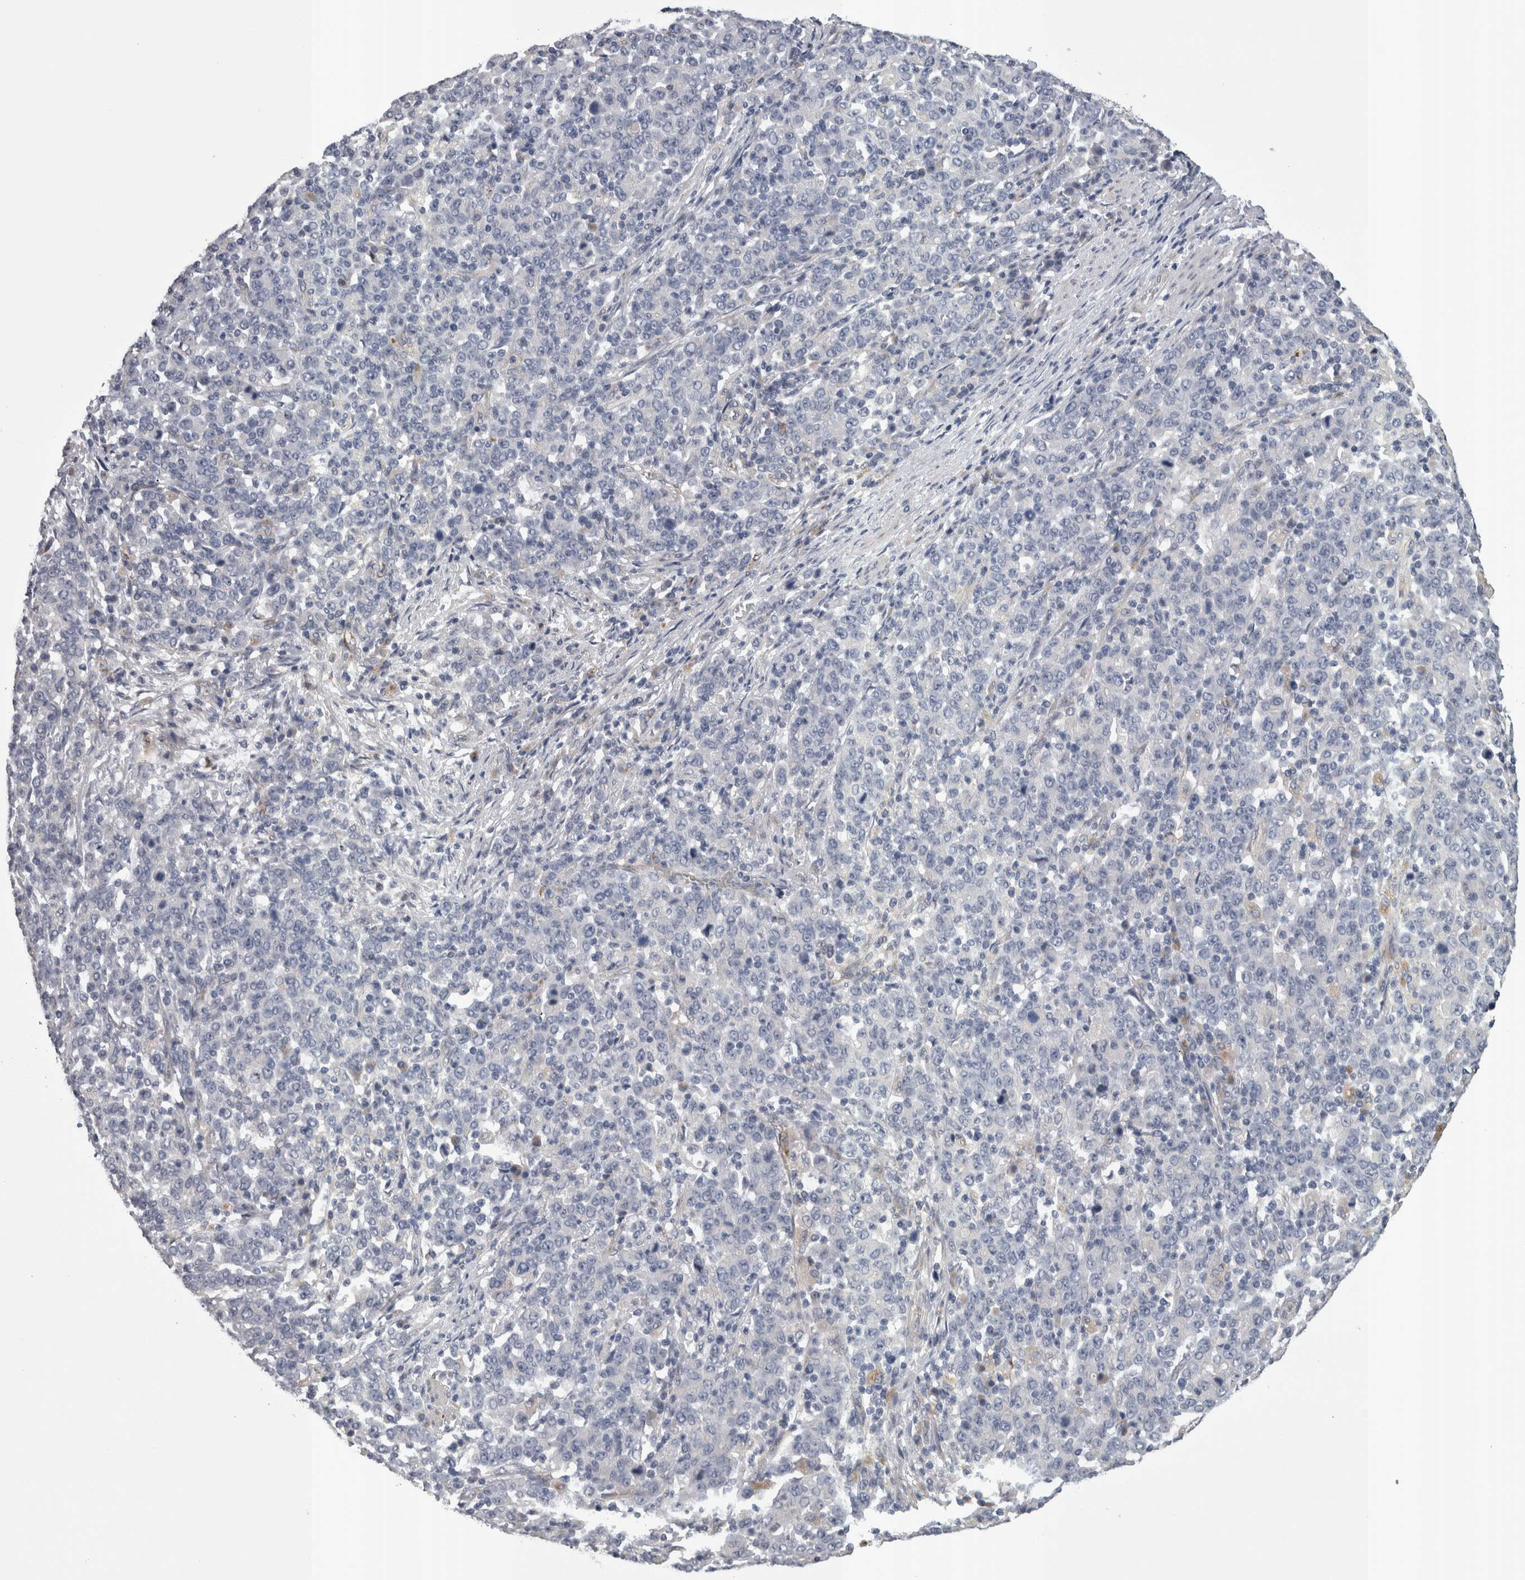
{"staining": {"intensity": "negative", "quantity": "none", "location": "none"}, "tissue": "stomach cancer", "cell_type": "Tumor cells", "image_type": "cancer", "snomed": [{"axis": "morphology", "description": "Adenocarcinoma, NOS"}, {"axis": "topography", "description": "Stomach, upper"}], "caption": "This is a micrograph of immunohistochemistry staining of stomach cancer (adenocarcinoma), which shows no positivity in tumor cells. Brightfield microscopy of immunohistochemistry stained with DAB (brown) and hematoxylin (blue), captured at high magnification.", "gene": "STC1", "patient": {"sex": "male", "age": 69}}